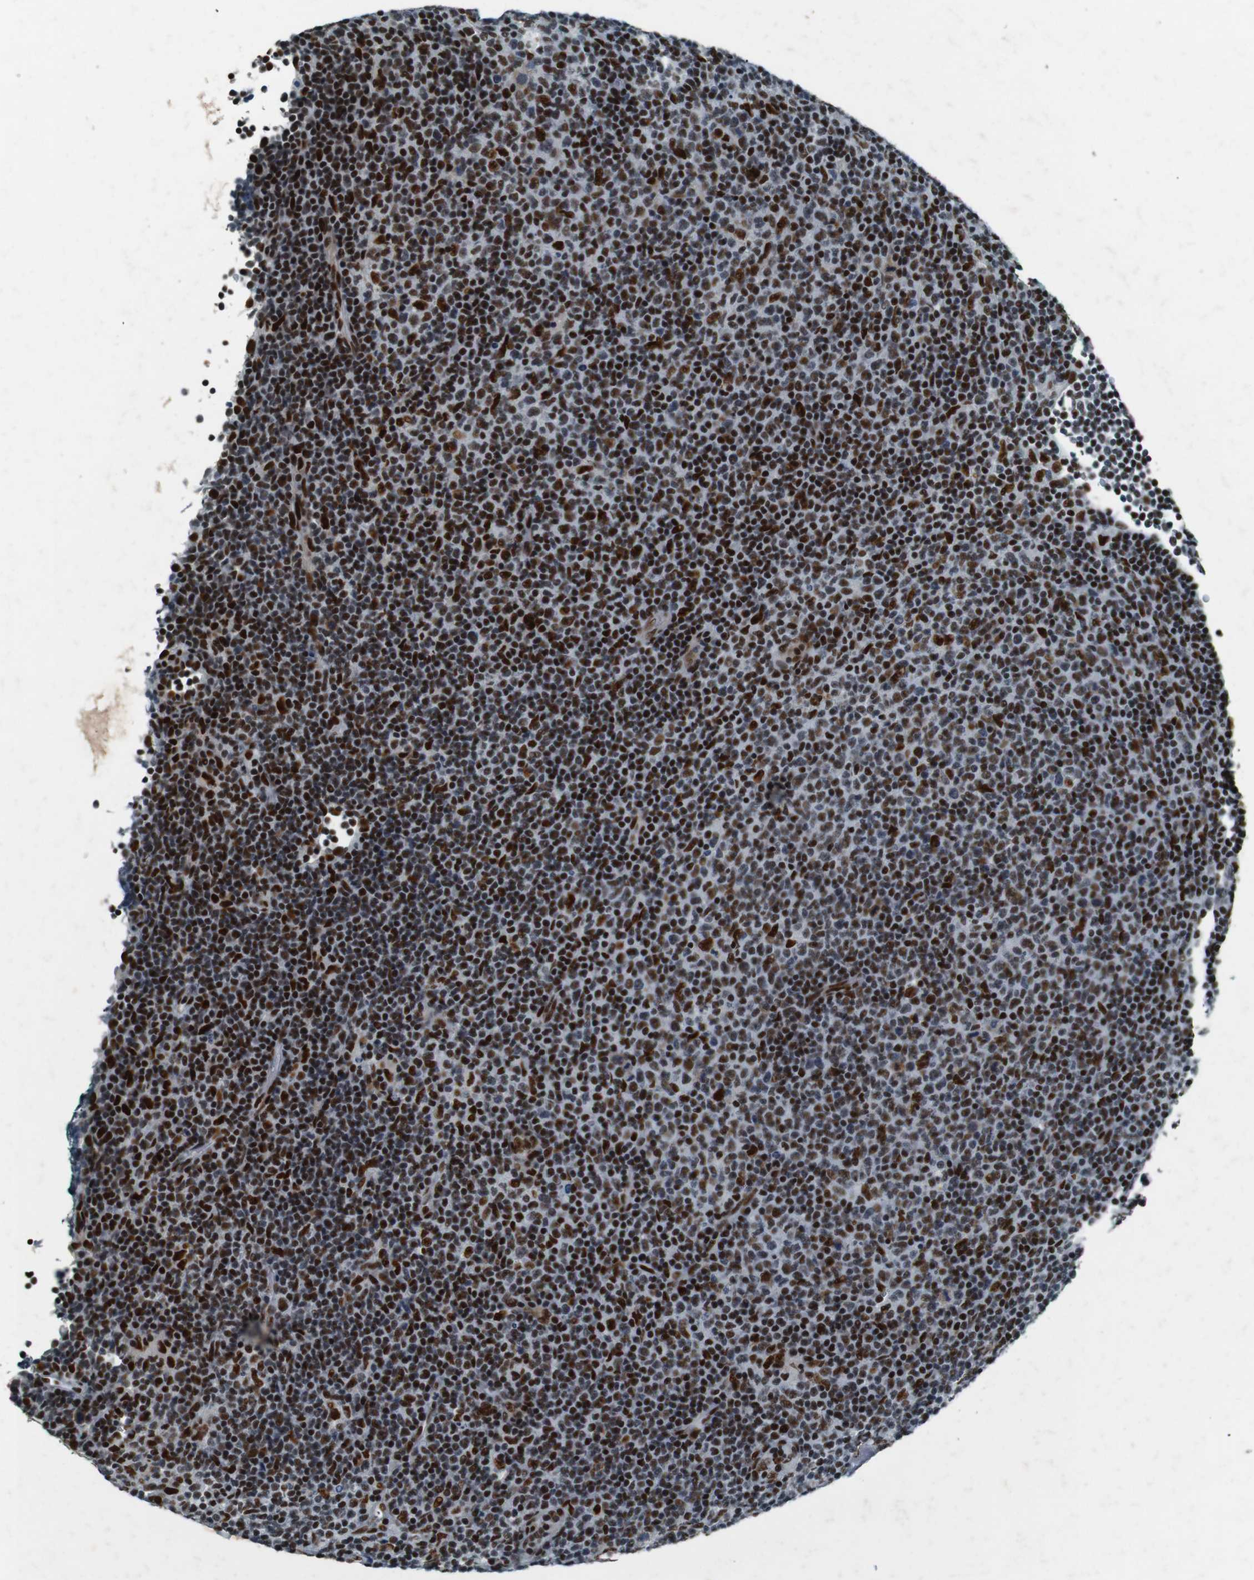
{"staining": {"intensity": "strong", "quantity": ">75%", "location": "nuclear"}, "tissue": "lymphoma", "cell_type": "Tumor cells", "image_type": "cancer", "snomed": [{"axis": "morphology", "description": "Malignant lymphoma, non-Hodgkin's type, Low grade"}, {"axis": "topography", "description": "Lymph node"}], "caption": "DAB (3,3'-diaminobenzidine) immunohistochemical staining of human low-grade malignant lymphoma, non-Hodgkin's type demonstrates strong nuclear protein positivity in about >75% of tumor cells.", "gene": "HEXIM1", "patient": {"sex": "male", "age": 70}}